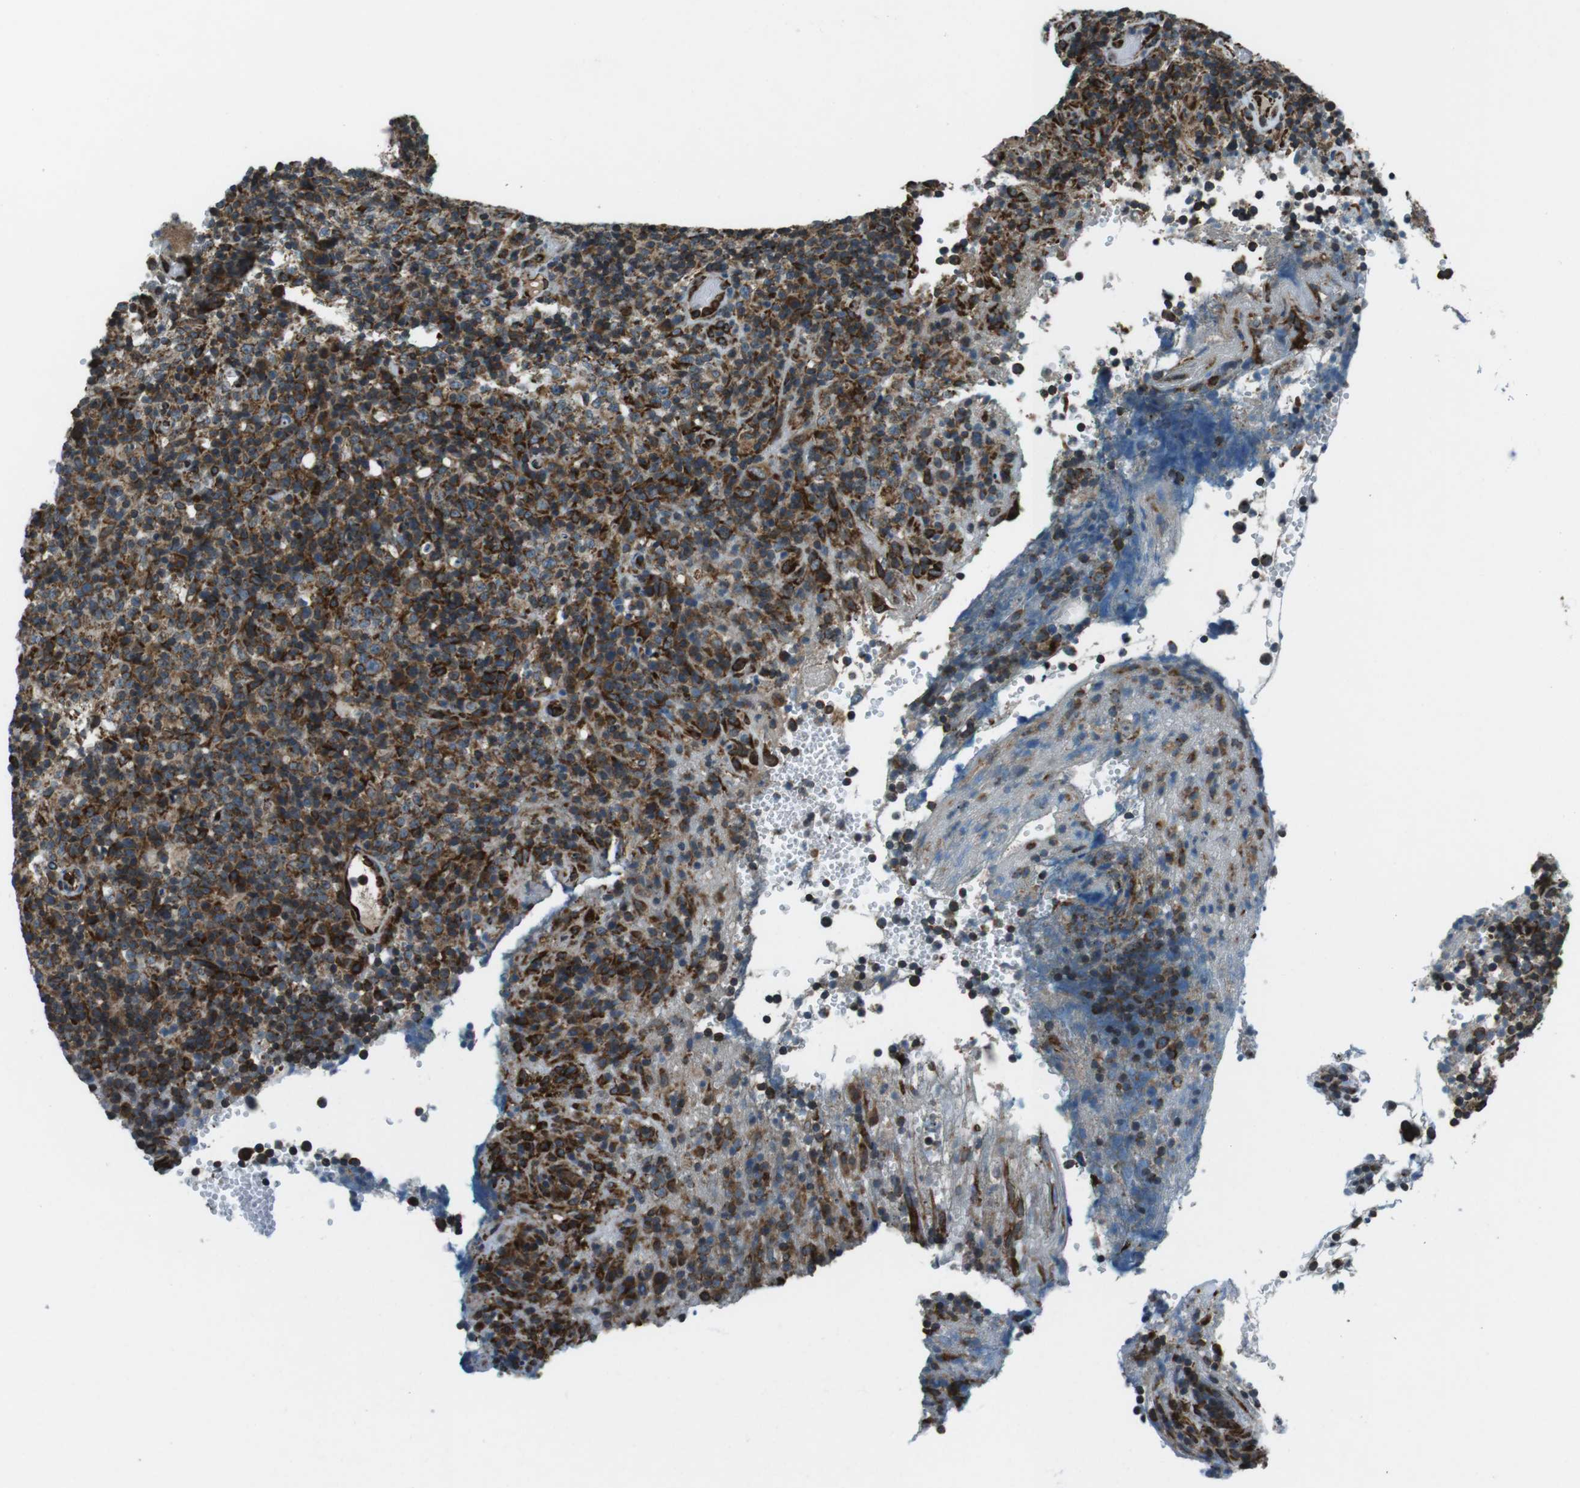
{"staining": {"intensity": "moderate", "quantity": ">75%", "location": "cytoplasmic/membranous"}, "tissue": "lymphoma", "cell_type": "Tumor cells", "image_type": "cancer", "snomed": [{"axis": "morphology", "description": "Malignant lymphoma, non-Hodgkin's type, High grade"}, {"axis": "topography", "description": "Lymph node"}], "caption": "Approximately >75% of tumor cells in malignant lymphoma, non-Hodgkin's type (high-grade) demonstrate moderate cytoplasmic/membranous protein positivity as visualized by brown immunohistochemical staining.", "gene": "KTN1", "patient": {"sex": "female", "age": 76}}